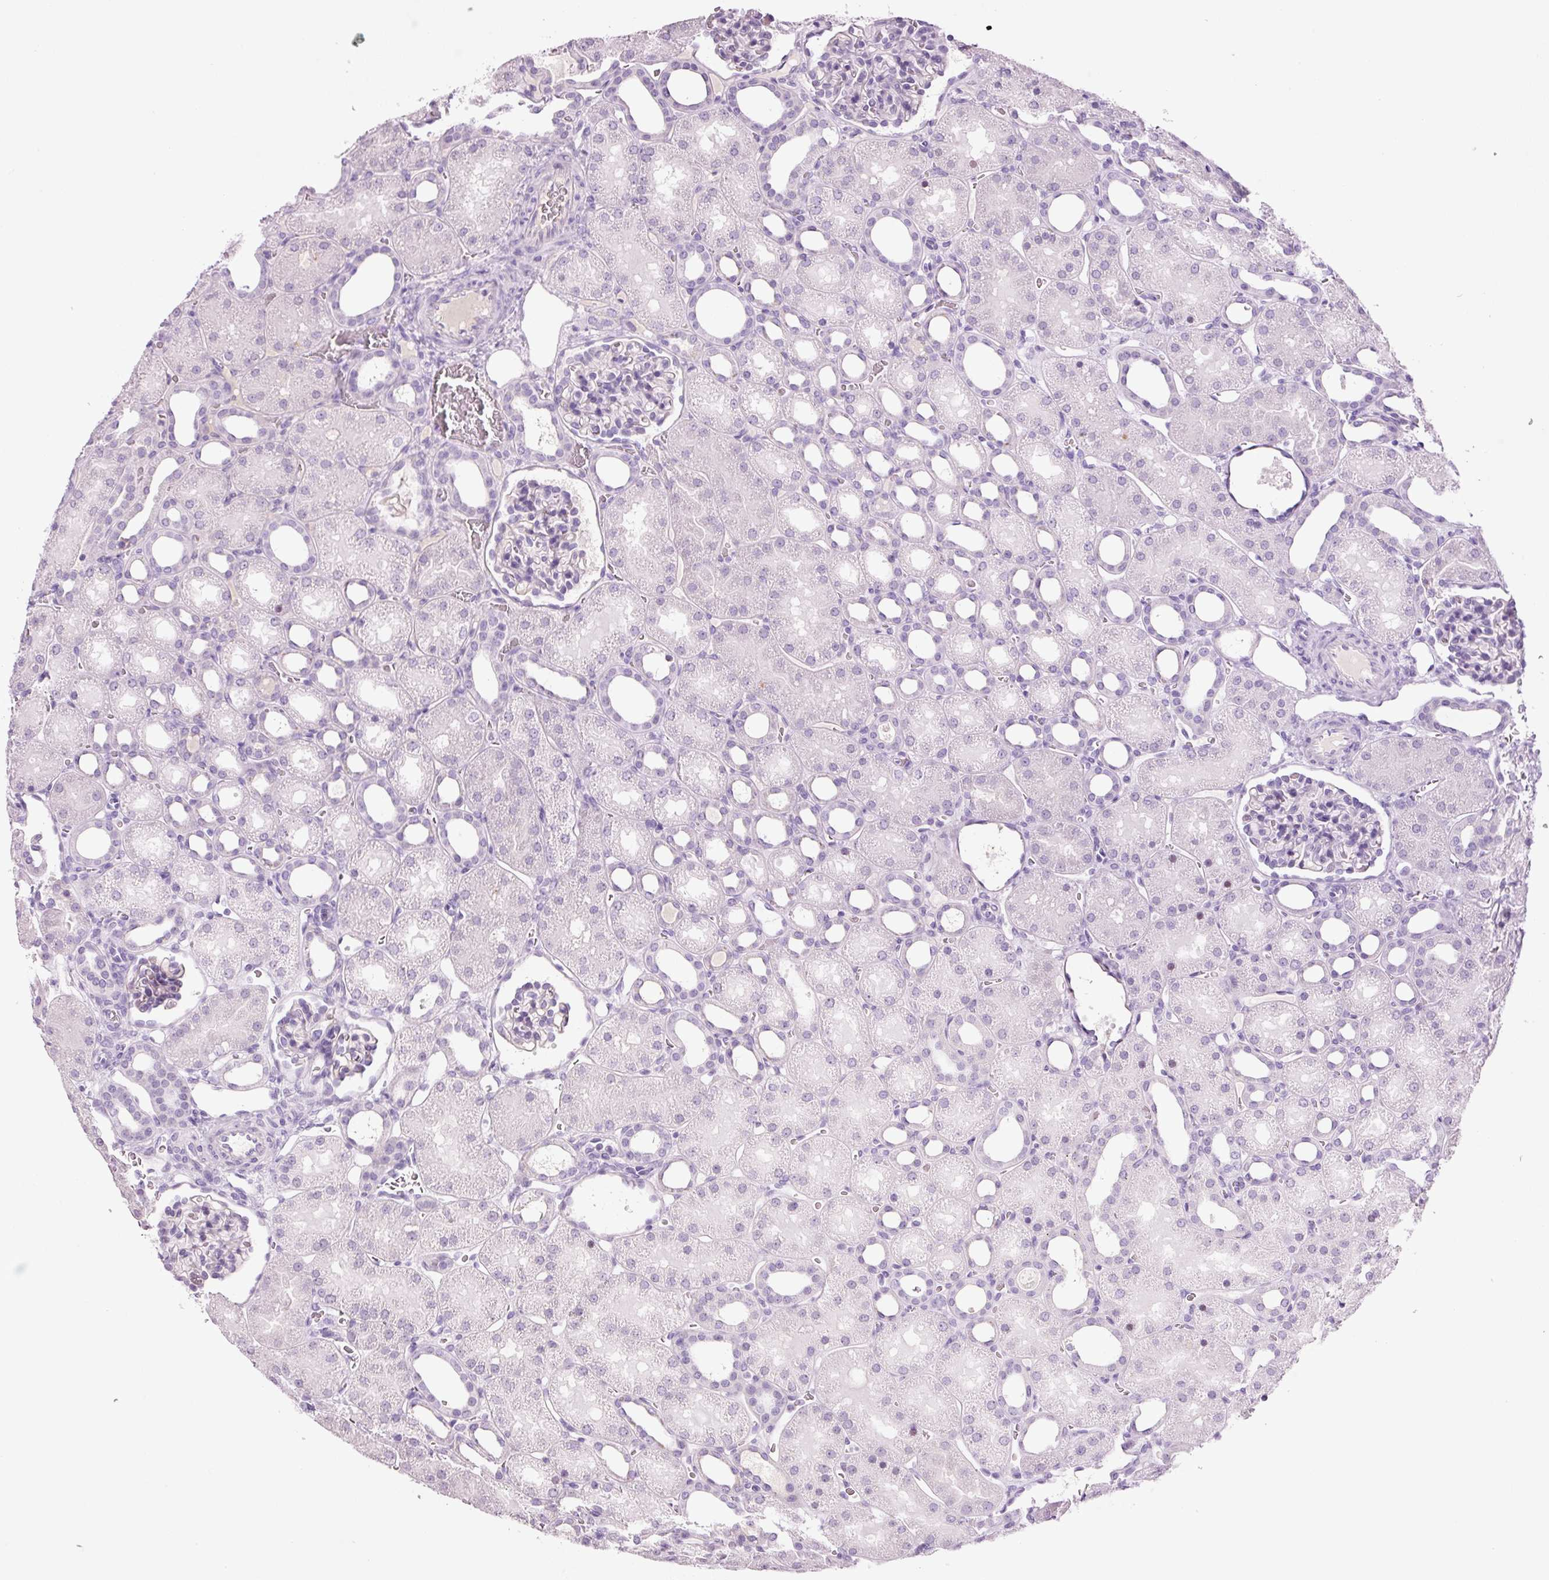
{"staining": {"intensity": "negative", "quantity": "none", "location": "none"}, "tissue": "kidney", "cell_type": "Cells in glomeruli", "image_type": "normal", "snomed": [{"axis": "morphology", "description": "Normal tissue, NOS"}, {"axis": "topography", "description": "Kidney"}], "caption": "IHC of benign kidney displays no positivity in cells in glomeruli. The staining was performed using DAB to visualize the protein expression in brown, while the nuclei were stained in blue with hematoxylin (Magnification: 20x).", "gene": "KLF1", "patient": {"sex": "male", "age": 2}}